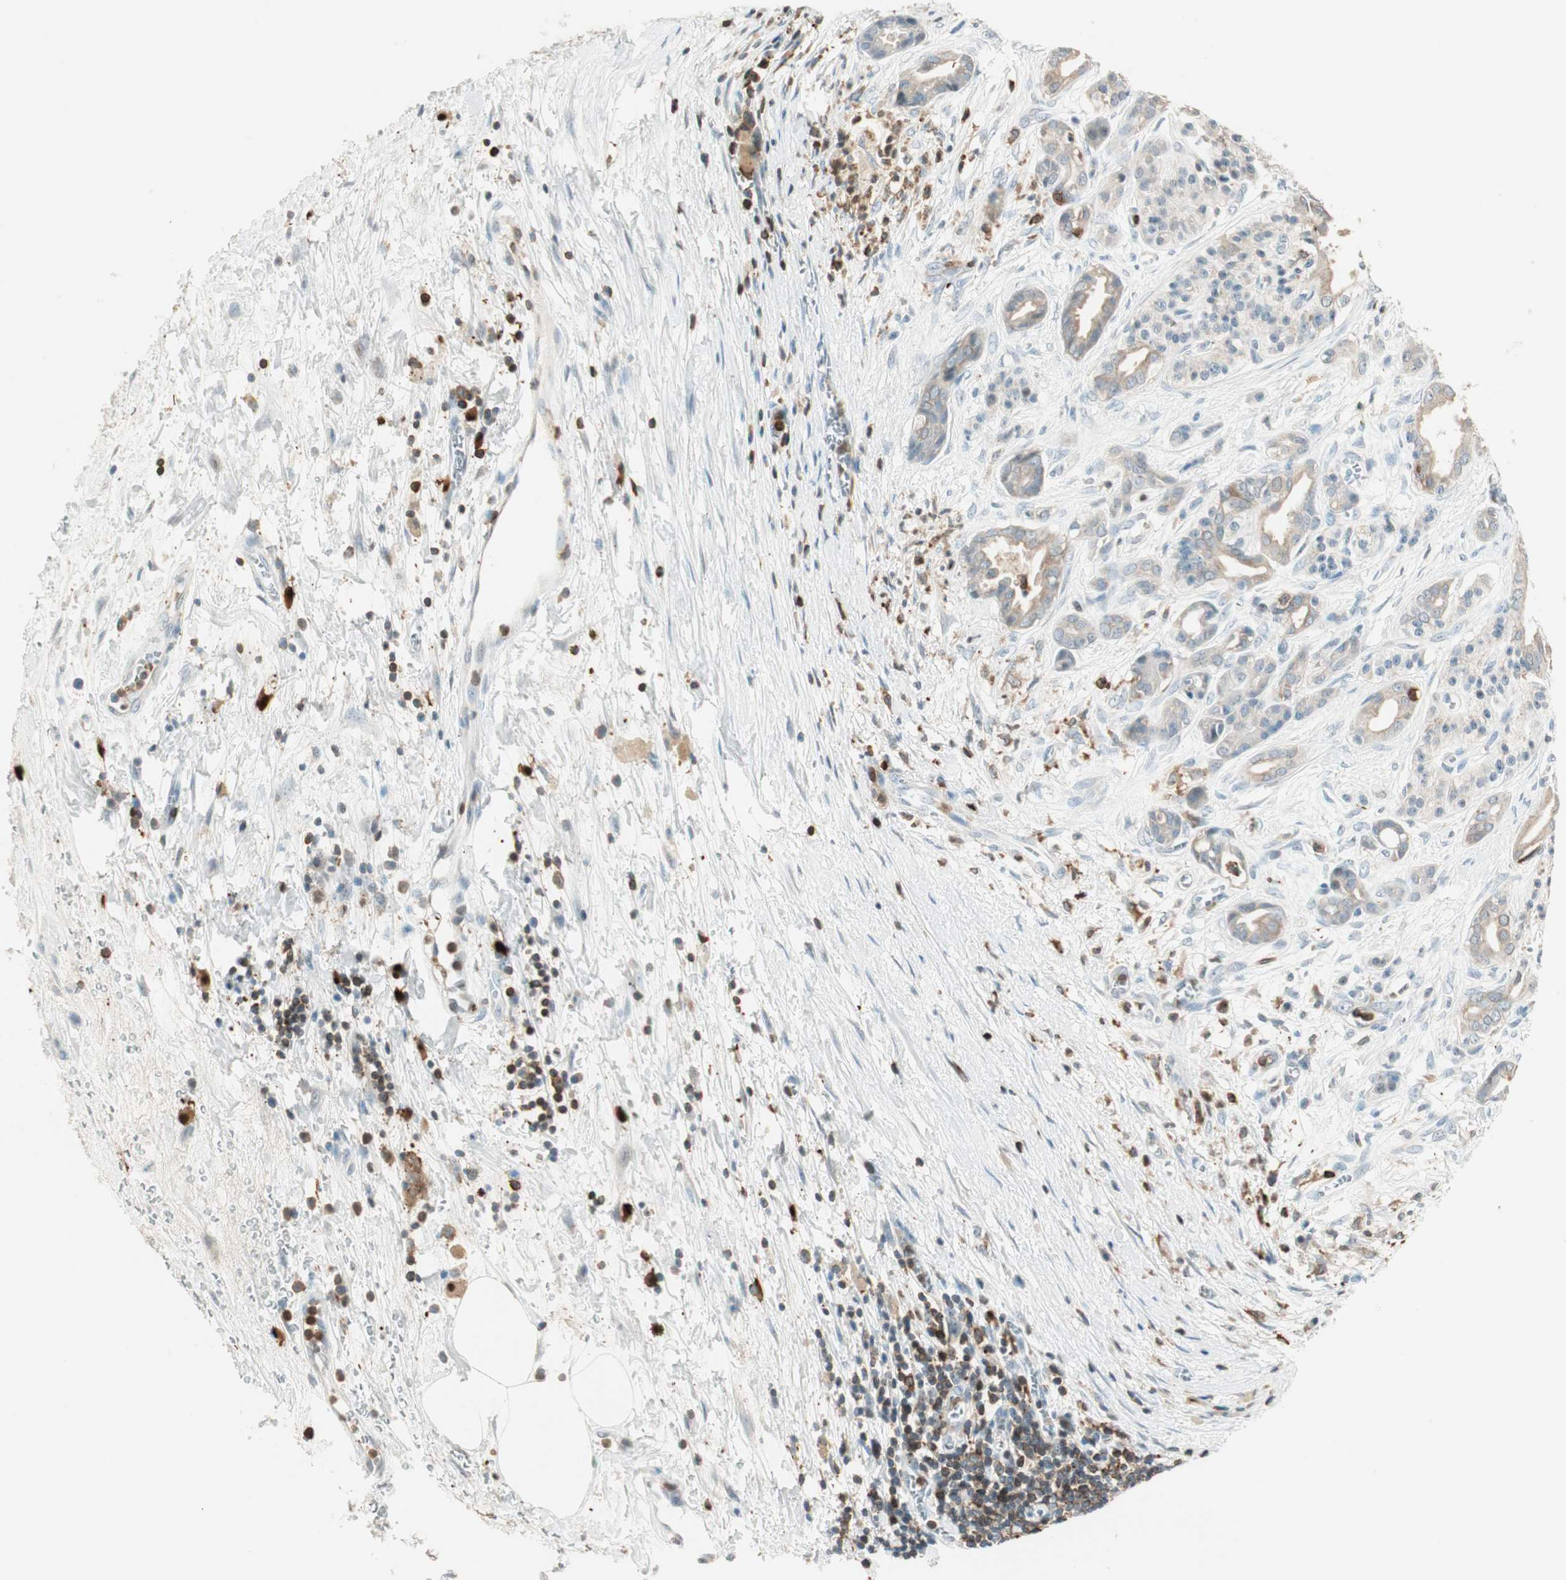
{"staining": {"intensity": "weak", "quantity": "25%-75%", "location": "cytoplasmic/membranous"}, "tissue": "pancreatic cancer", "cell_type": "Tumor cells", "image_type": "cancer", "snomed": [{"axis": "morphology", "description": "Adenocarcinoma, NOS"}, {"axis": "topography", "description": "Pancreas"}], "caption": "DAB immunohistochemical staining of pancreatic cancer (adenocarcinoma) reveals weak cytoplasmic/membranous protein positivity in about 25%-75% of tumor cells.", "gene": "HPGD", "patient": {"sex": "male", "age": 59}}